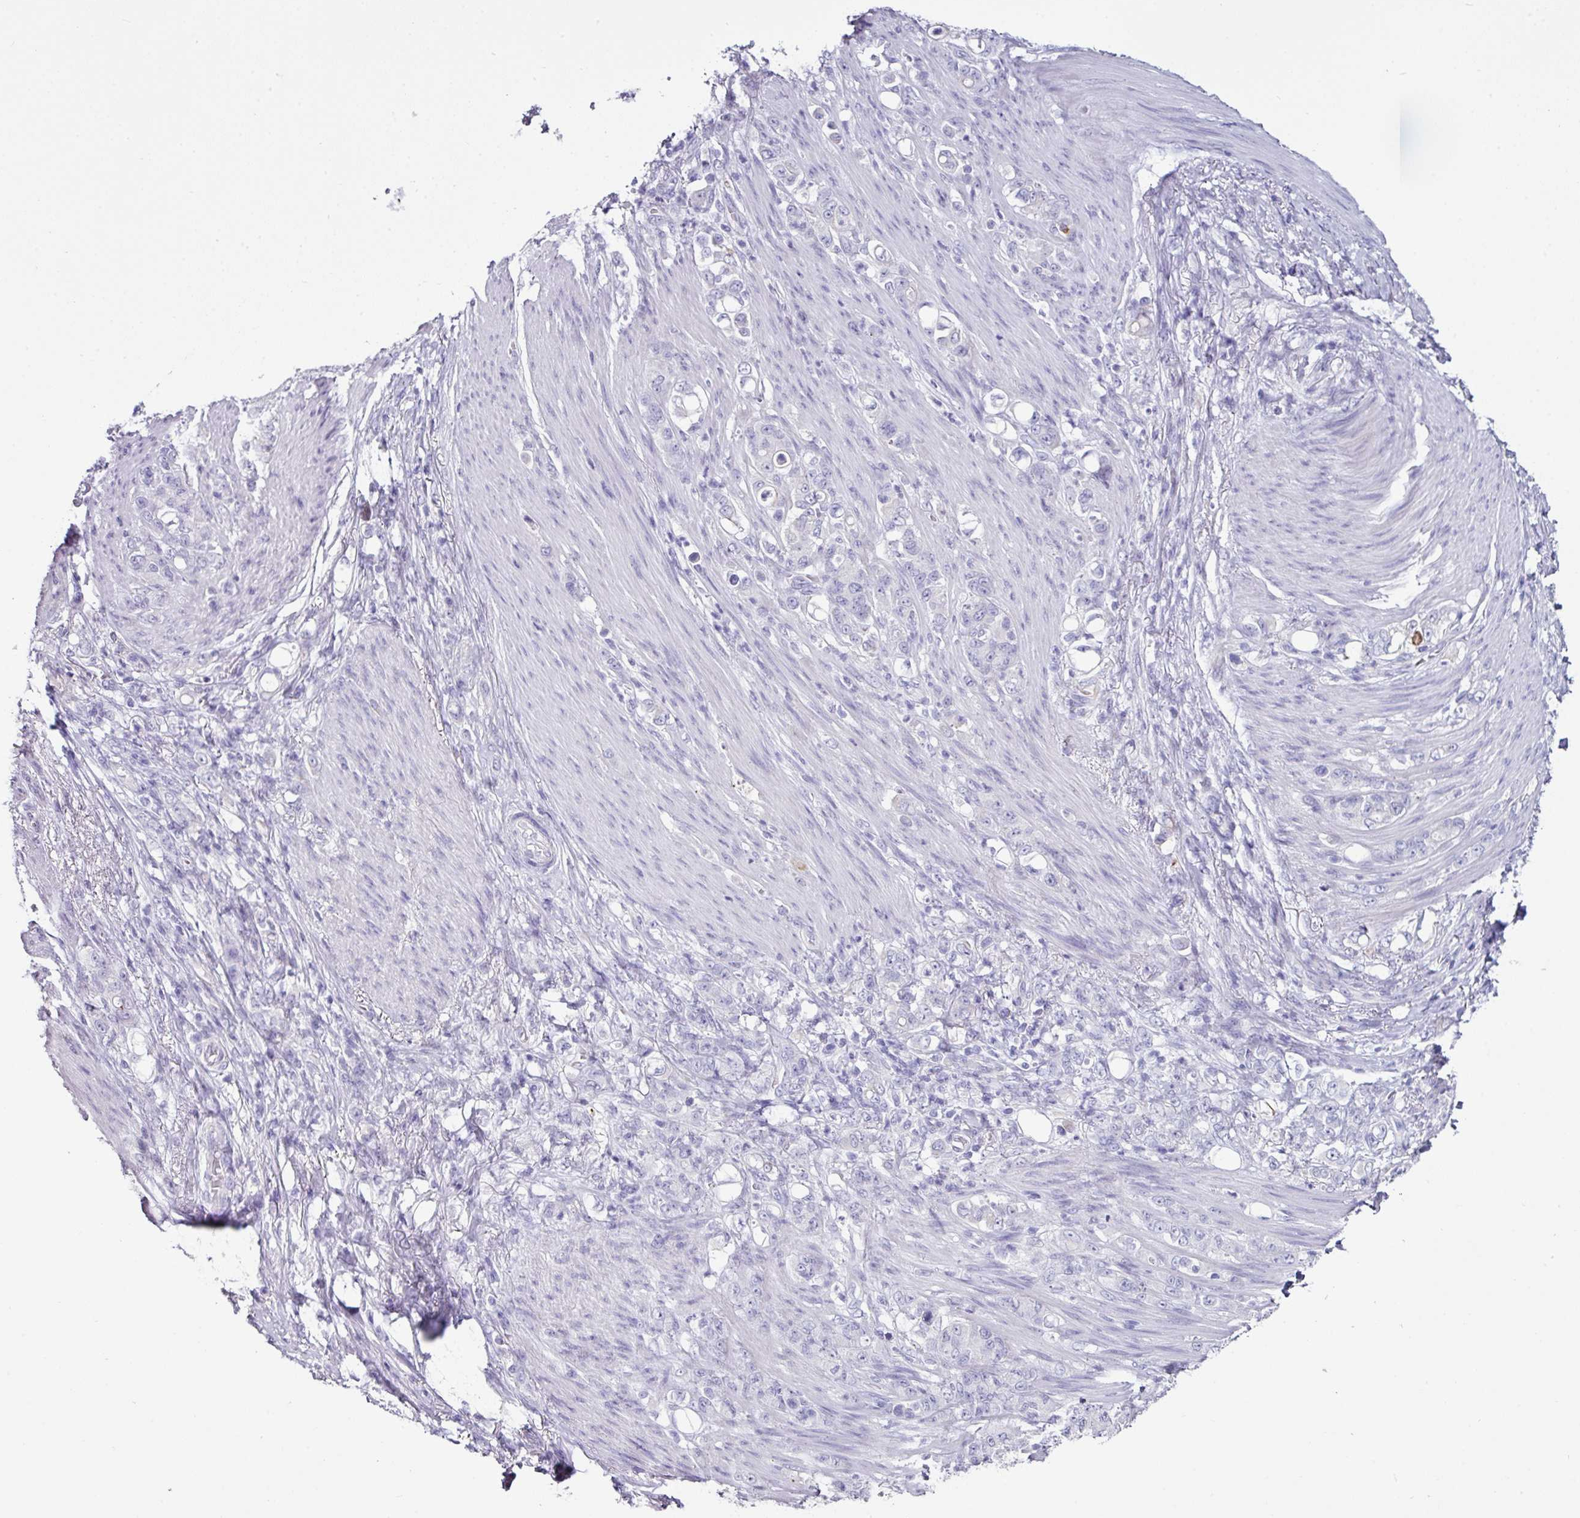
{"staining": {"intensity": "negative", "quantity": "none", "location": "none"}, "tissue": "stomach cancer", "cell_type": "Tumor cells", "image_type": "cancer", "snomed": [{"axis": "morphology", "description": "Adenocarcinoma, NOS"}, {"axis": "topography", "description": "Stomach"}], "caption": "This is an IHC micrograph of human adenocarcinoma (stomach). There is no positivity in tumor cells.", "gene": "GLP2R", "patient": {"sex": "female", "age": 79}}